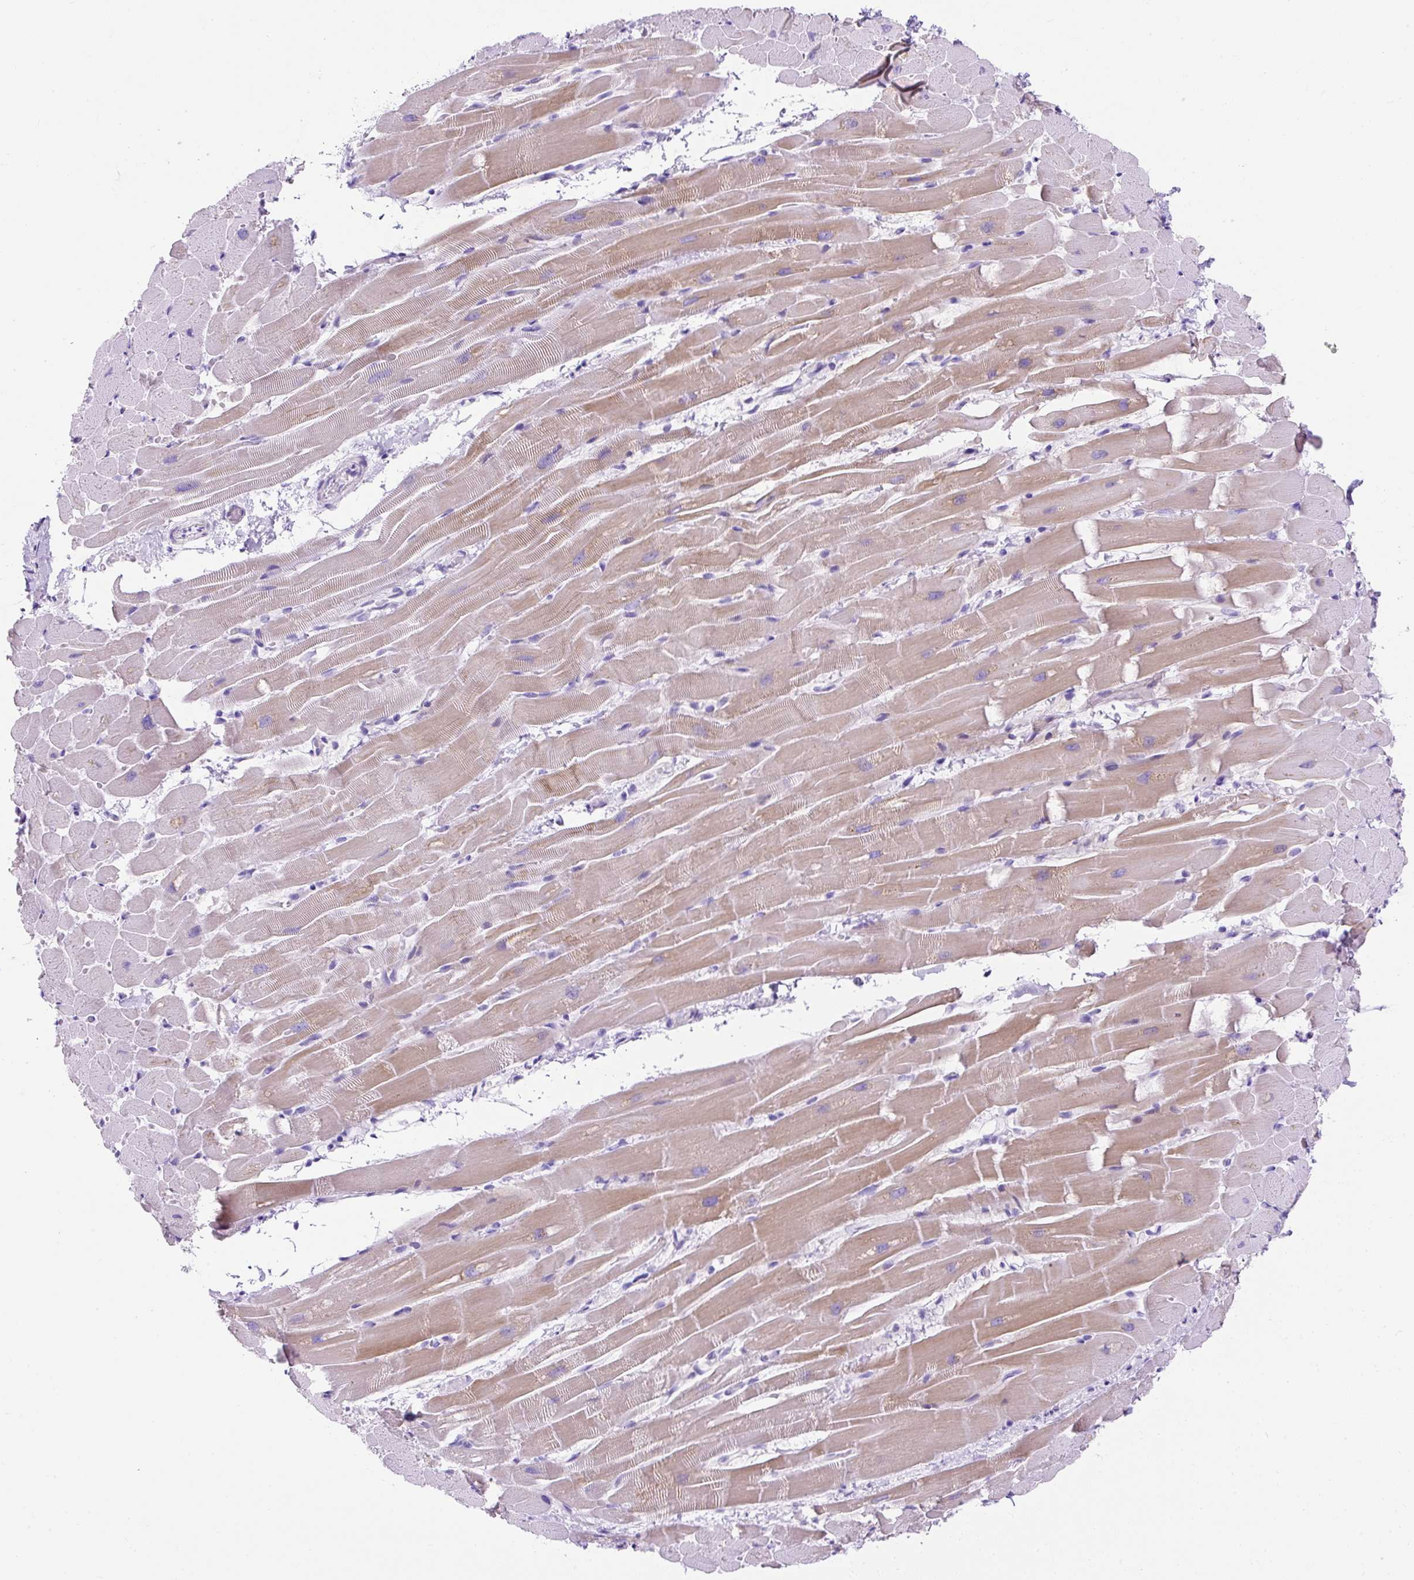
{"staining": {"intensity": "moderate", "quantity": "25%-75%", "location": "cytoplasmic/membranous"}, "tissue": "heart muscle", "cell_type": "Cardiomyocytes", "image_type": "normal", "snomed": [{"axis": "morphology", "description": "Normal tissue, NOS"}, {"axis": "topography", "description": "Heart"}], "caption": "Immunohistochemistry (IHC) photomicrograph of unremarkable human heart muscle stained for a protein (brown), which displays medium levels of moderate cytoplasmic/membranous positivity in about 25%-75% of cardiomyocytes.", "gene": "KRT12", "patient": {"sex": "male", "age": 37}}